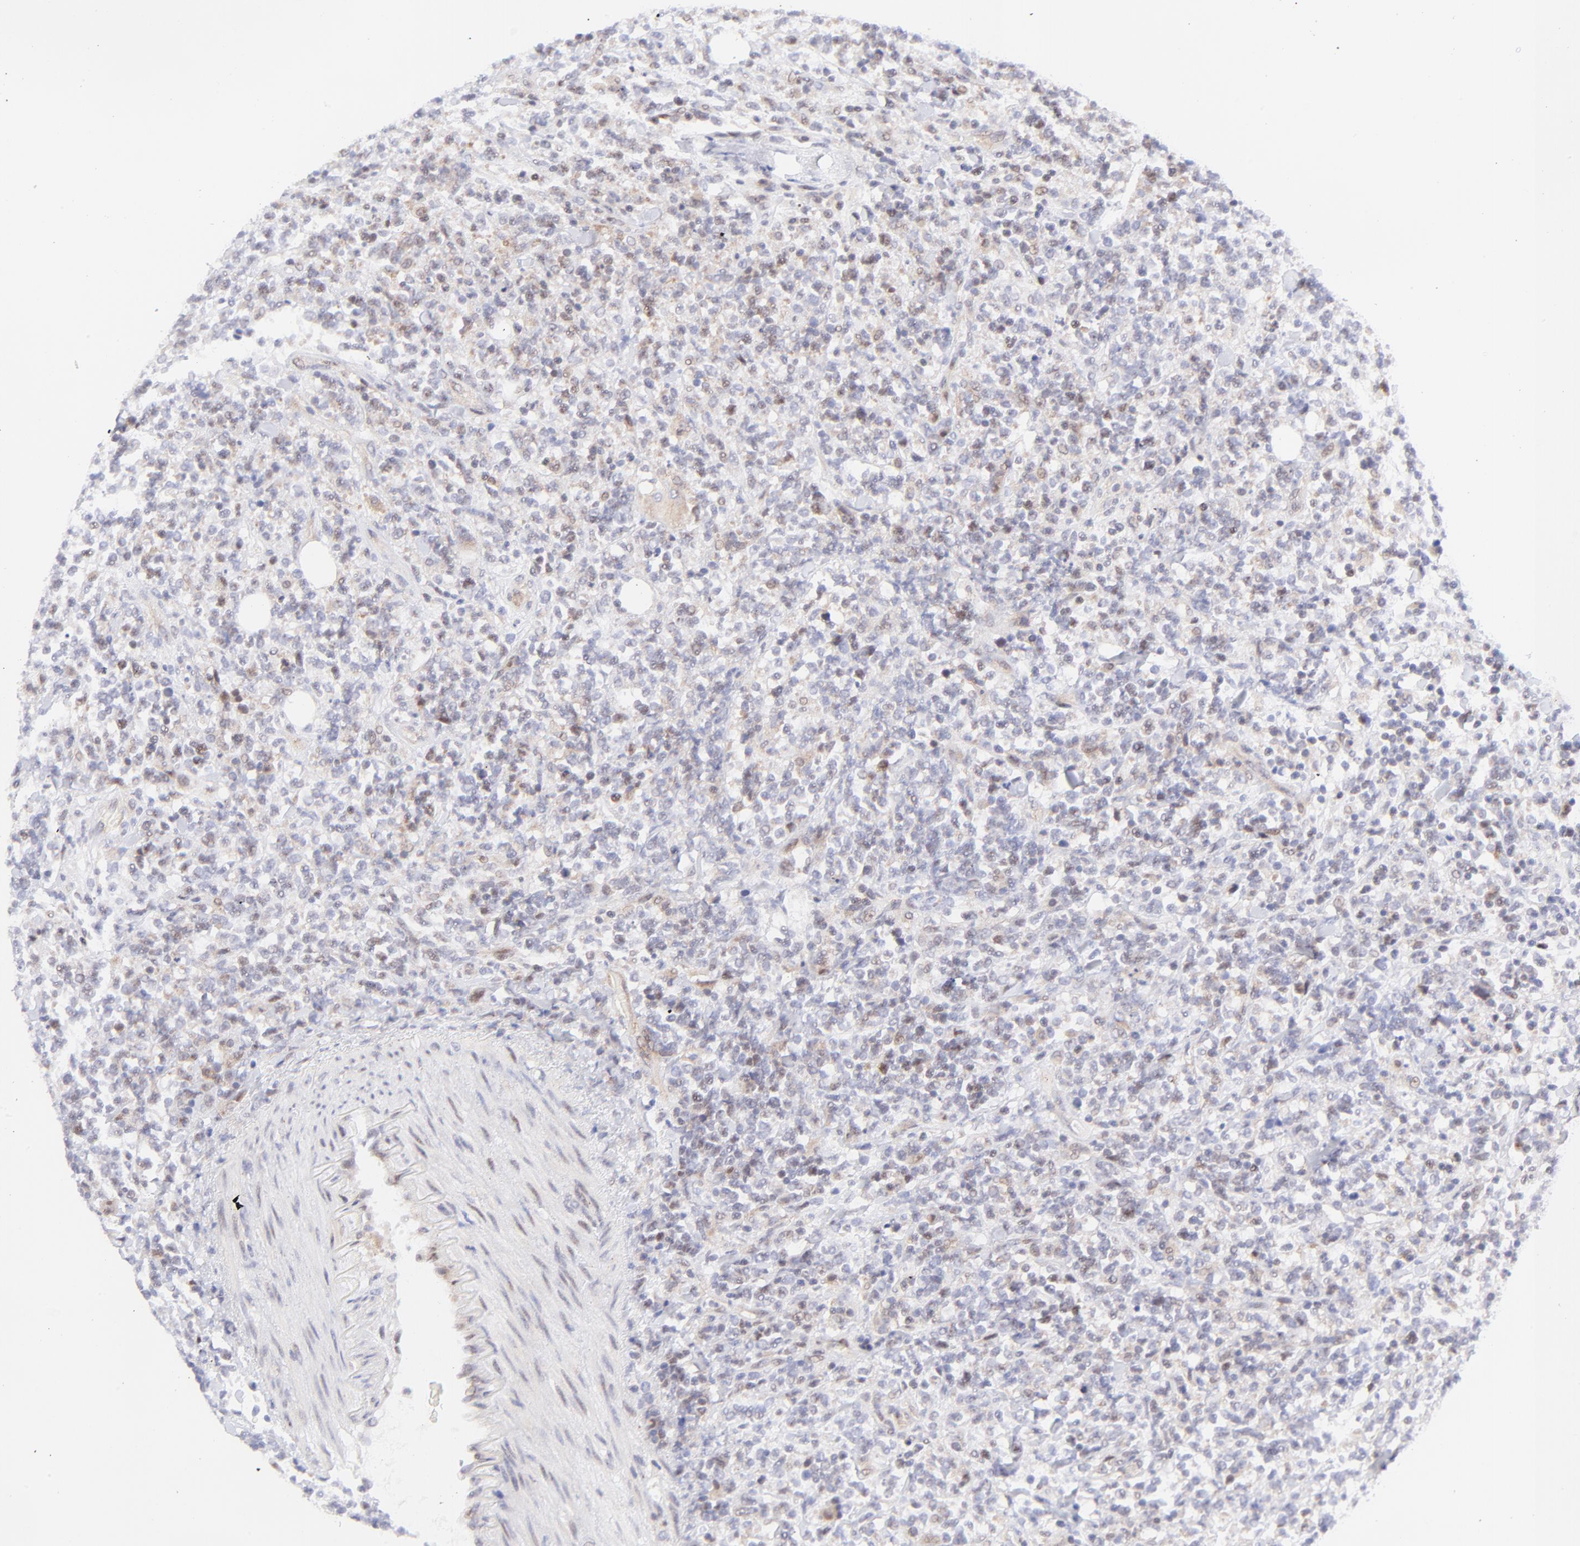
{"staining": {"intensity": "weak", "quantity": "<25%", "location": "nuclear"}, "tissue": "lymphoma", "cell_type": "Tumor cells", "image_type": "cancer", "snomed": [{"axis": "morphology", "description": "Malignant lymphoma, non-Hodgkin's type, High grade"}, {"axis": "topography", "description": "Soft tissue"}], "caption": "This is an immunohistochemistry photomicrograph of human malignant lymphoma, non-Hodgkin's type (high-grade). There is no staining in tumor cells.", "gene": "PBDC1", "patient": {"sex": "male", "age": 18}}